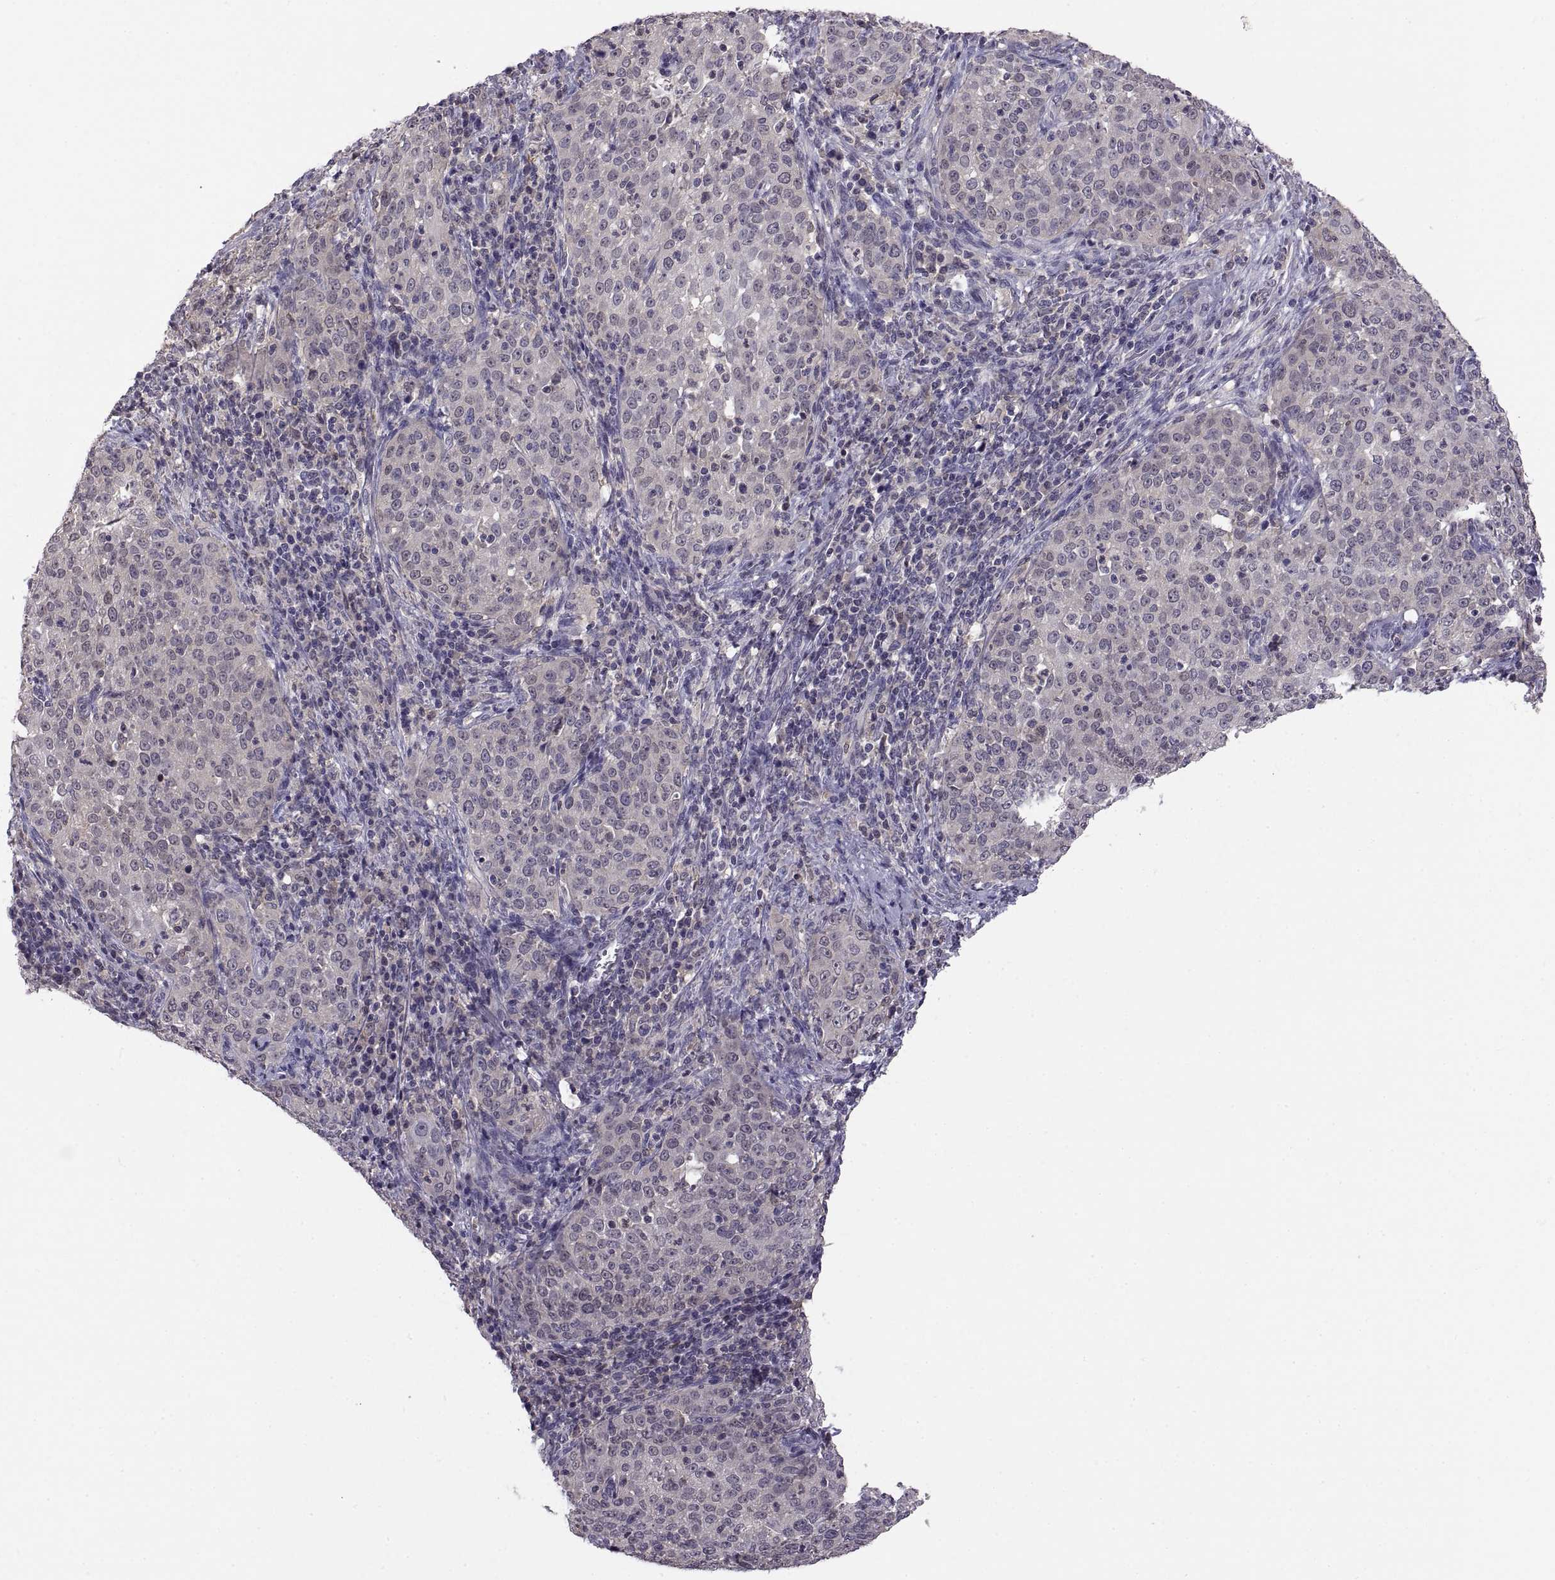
{"staining": {"intensity": "negative", "quantity": "none", "location": "none"}, "tissue": "cervical cancer", "cell_type": "Tumor cells", "image_type": "cancer", "snomed": [{"axis": "morphology", "description": "Squamous cell carcinoma, NOS"}, {"axis": "topography", "description": "Cervix"}], "caption": "Immunohistochemistry micrograph of human cervical cancer (squamous cell carcinoma) stained for a protein (brown), which reveals no expression in tumor cells.", "gene": "FGF9", "patient": {"sex": "female", "age": 51}}